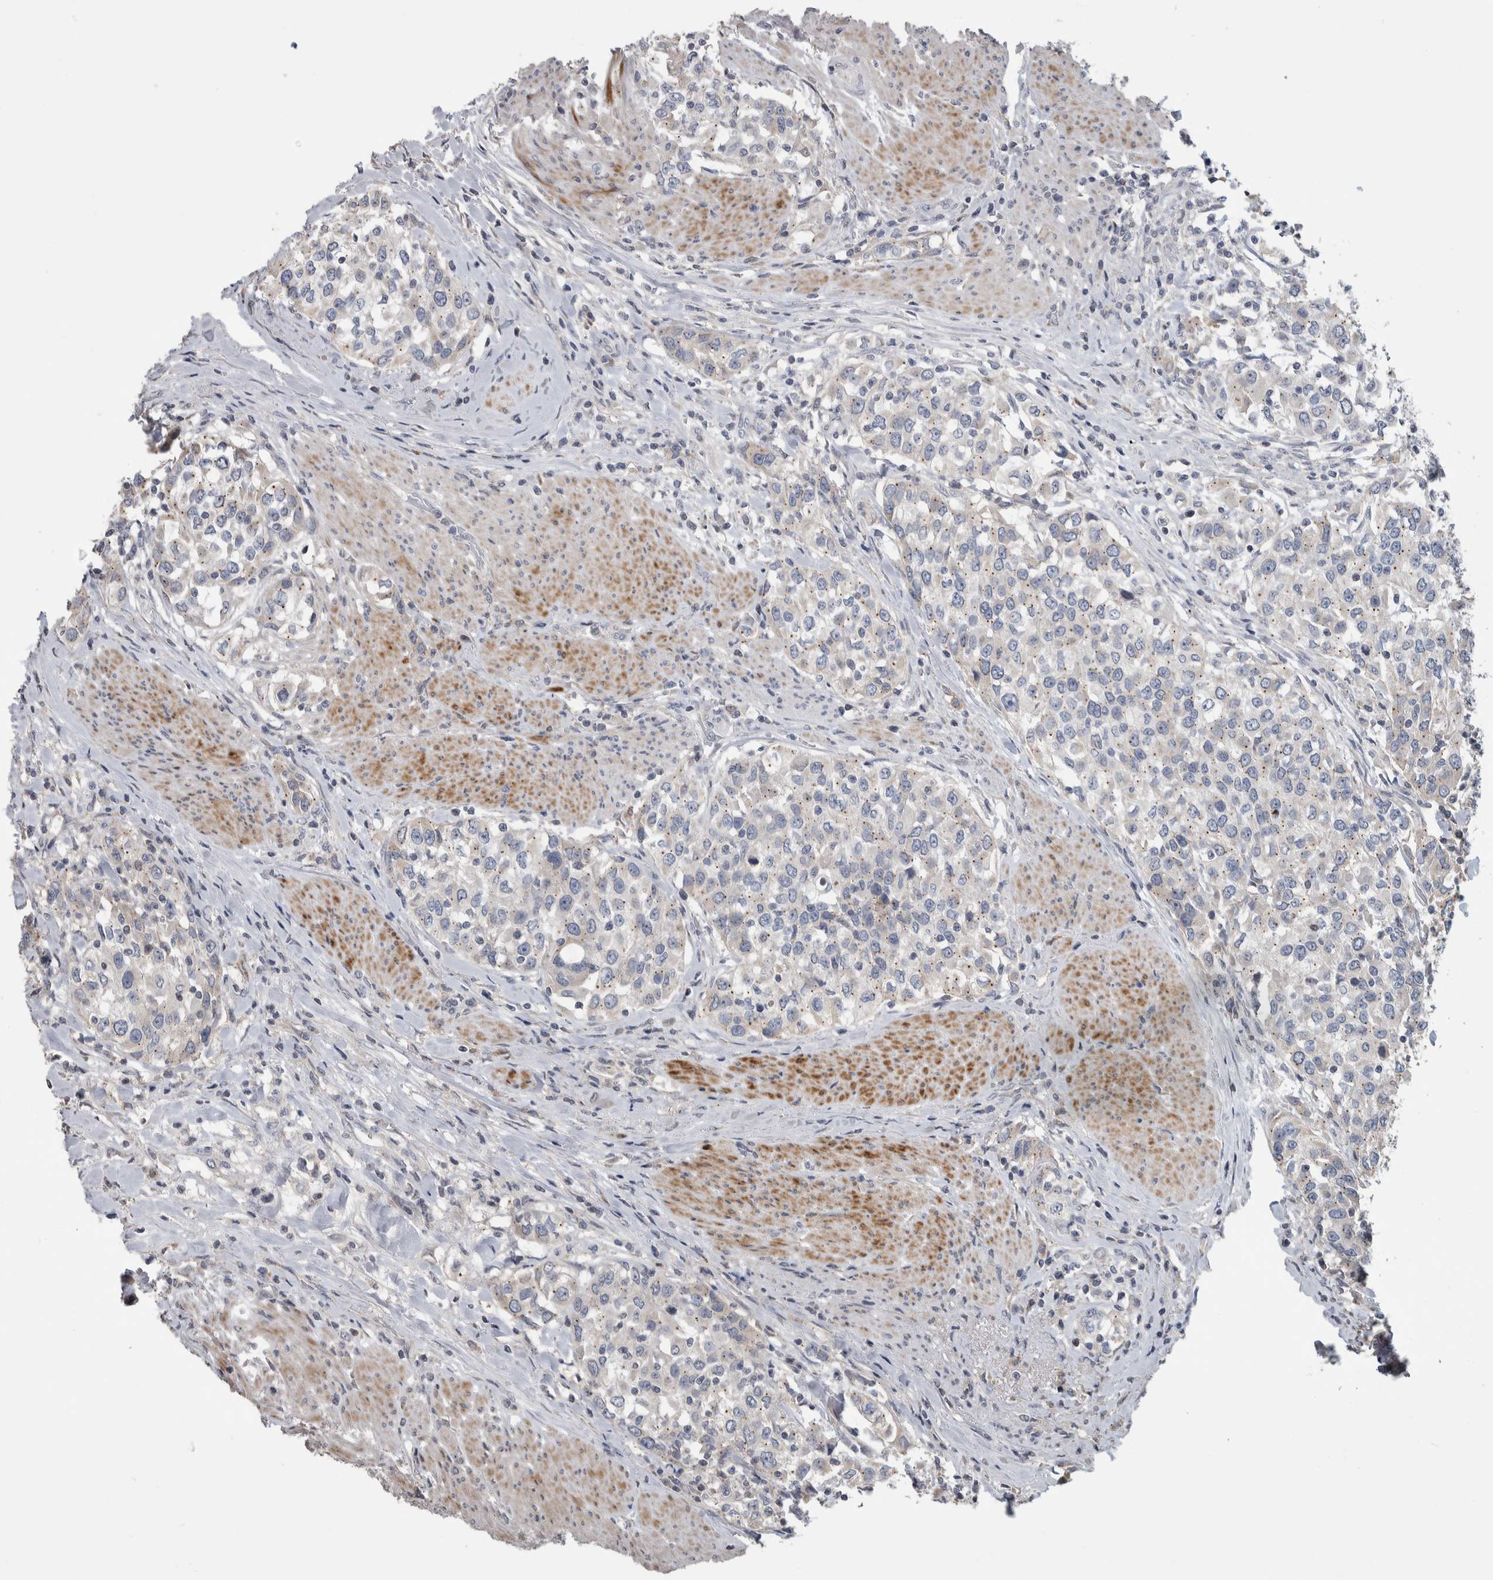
{"staining": {"intensity": "negative", "quantity": "none", "location": "none"}, "tissue": "urothelial cancer", "cell_type": "Tumor cells", "image_type": "cancer", "snomed": [{"axis": "morphology", "description": "Urothelial carcinoma, High grade"}, {"axis": "topography", "description": "Urinary bladder"}], "caption": "Tumor cells show no significant positivity in urothelial carcinoma (high-grade). (DAB (3,3'-diaminobenzidine) immunohistochemistry (IHC) visualized using brightfield microscopy, high magnification).", "gene": "FAM83G", "patient": {"sex": "female", "age": 80}}